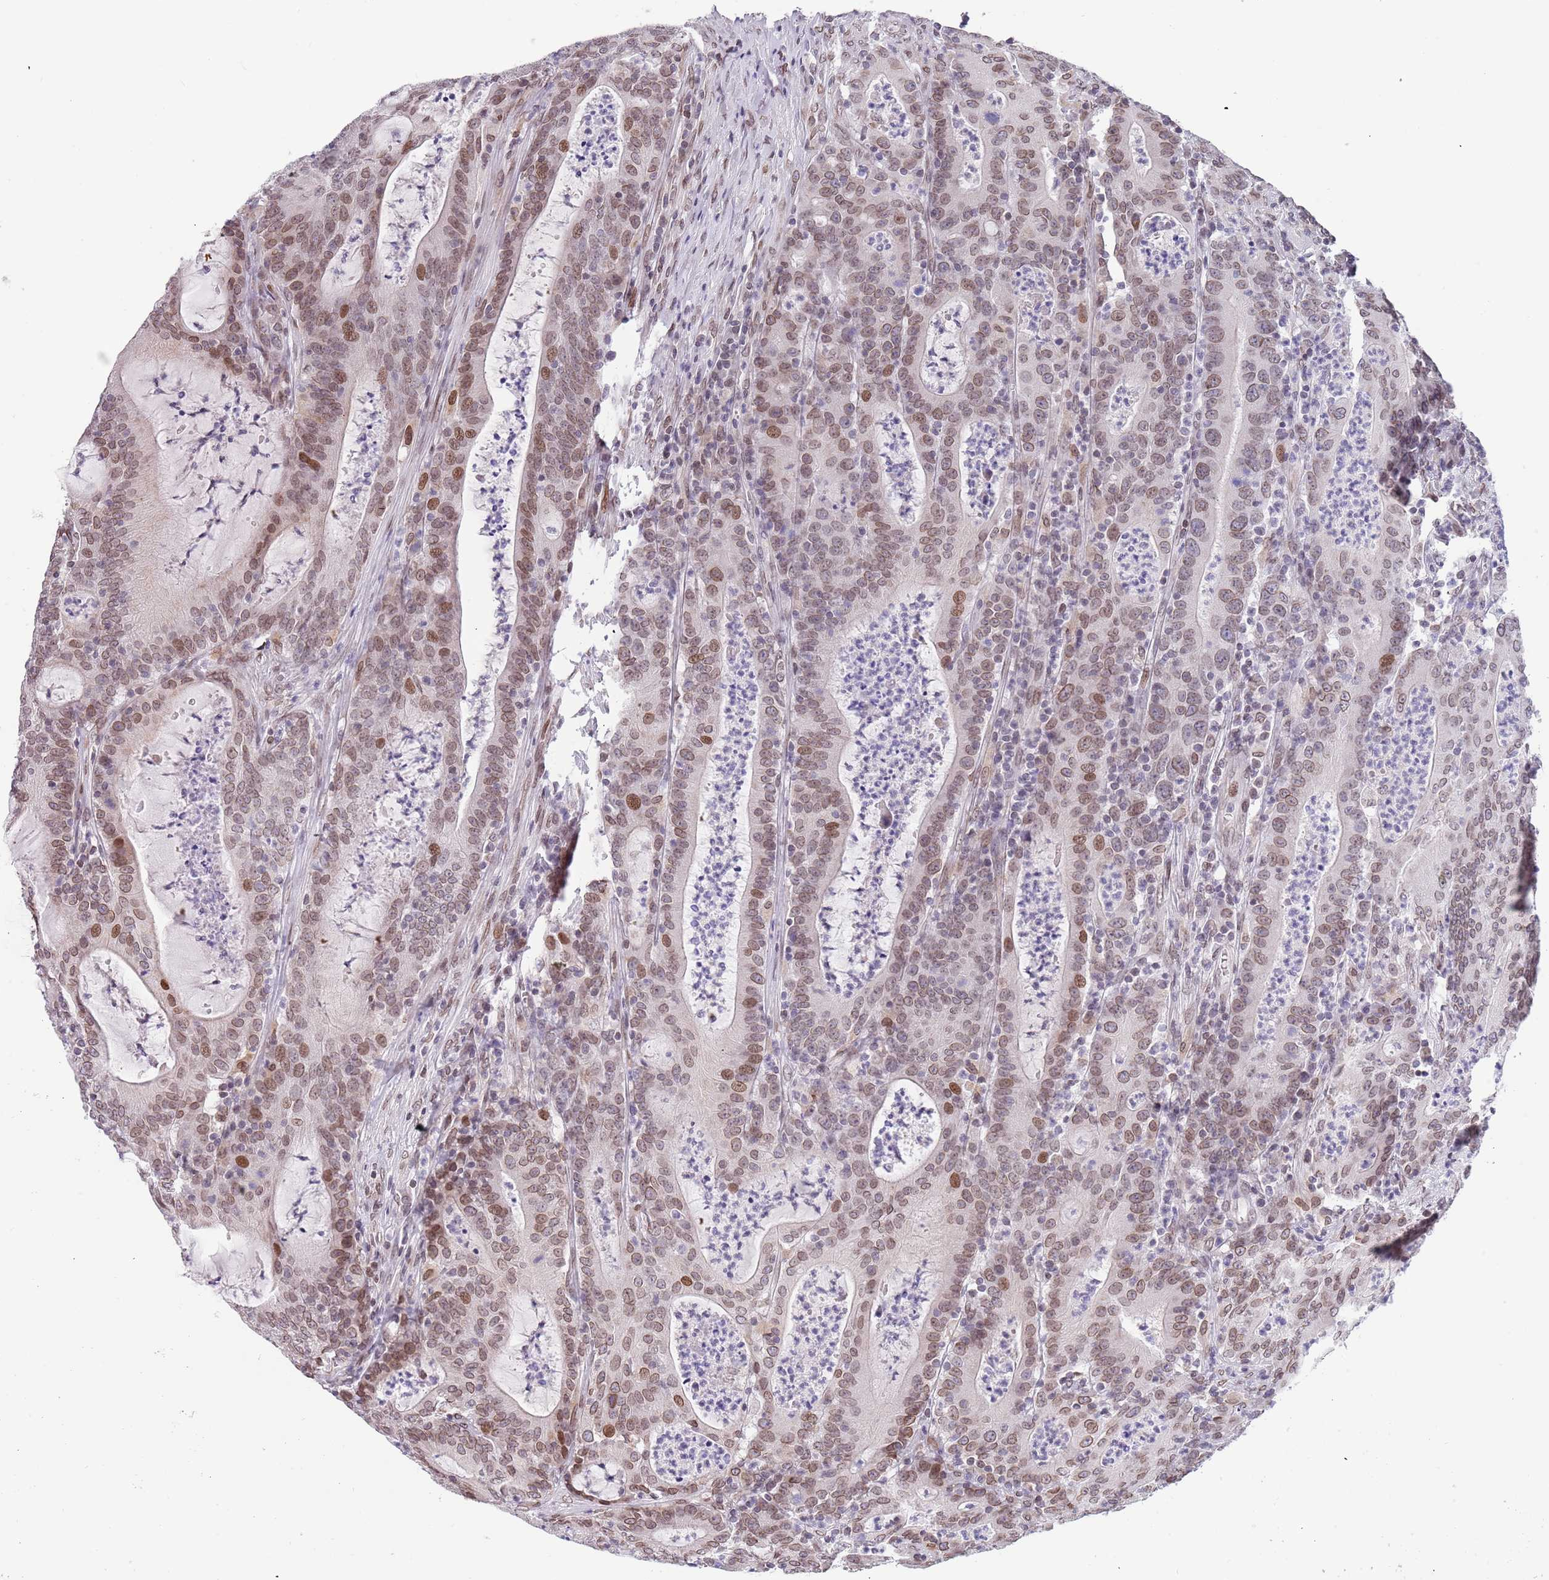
{"staining": {"intensity": "moderate", "quantity": ">75%", "location": "nuclear"}, "tissue": "colorectal cancer", "cell_type": "Tumor cells", "image_type": "cancer", "snomed": [{"axis": "morphology", "description": "Adenocarcinoma, NOS"}, {"axis": "topography", "description": "Colon"}], "caption": "Colorectal adenocarcinoma was stained to show a protein in brown. There is medium levels of moderate nuclear positivity in approximately >75% of tumor cells.", "gene": "KLHDC2", "patient": {"sex": "male", "age": 83}}